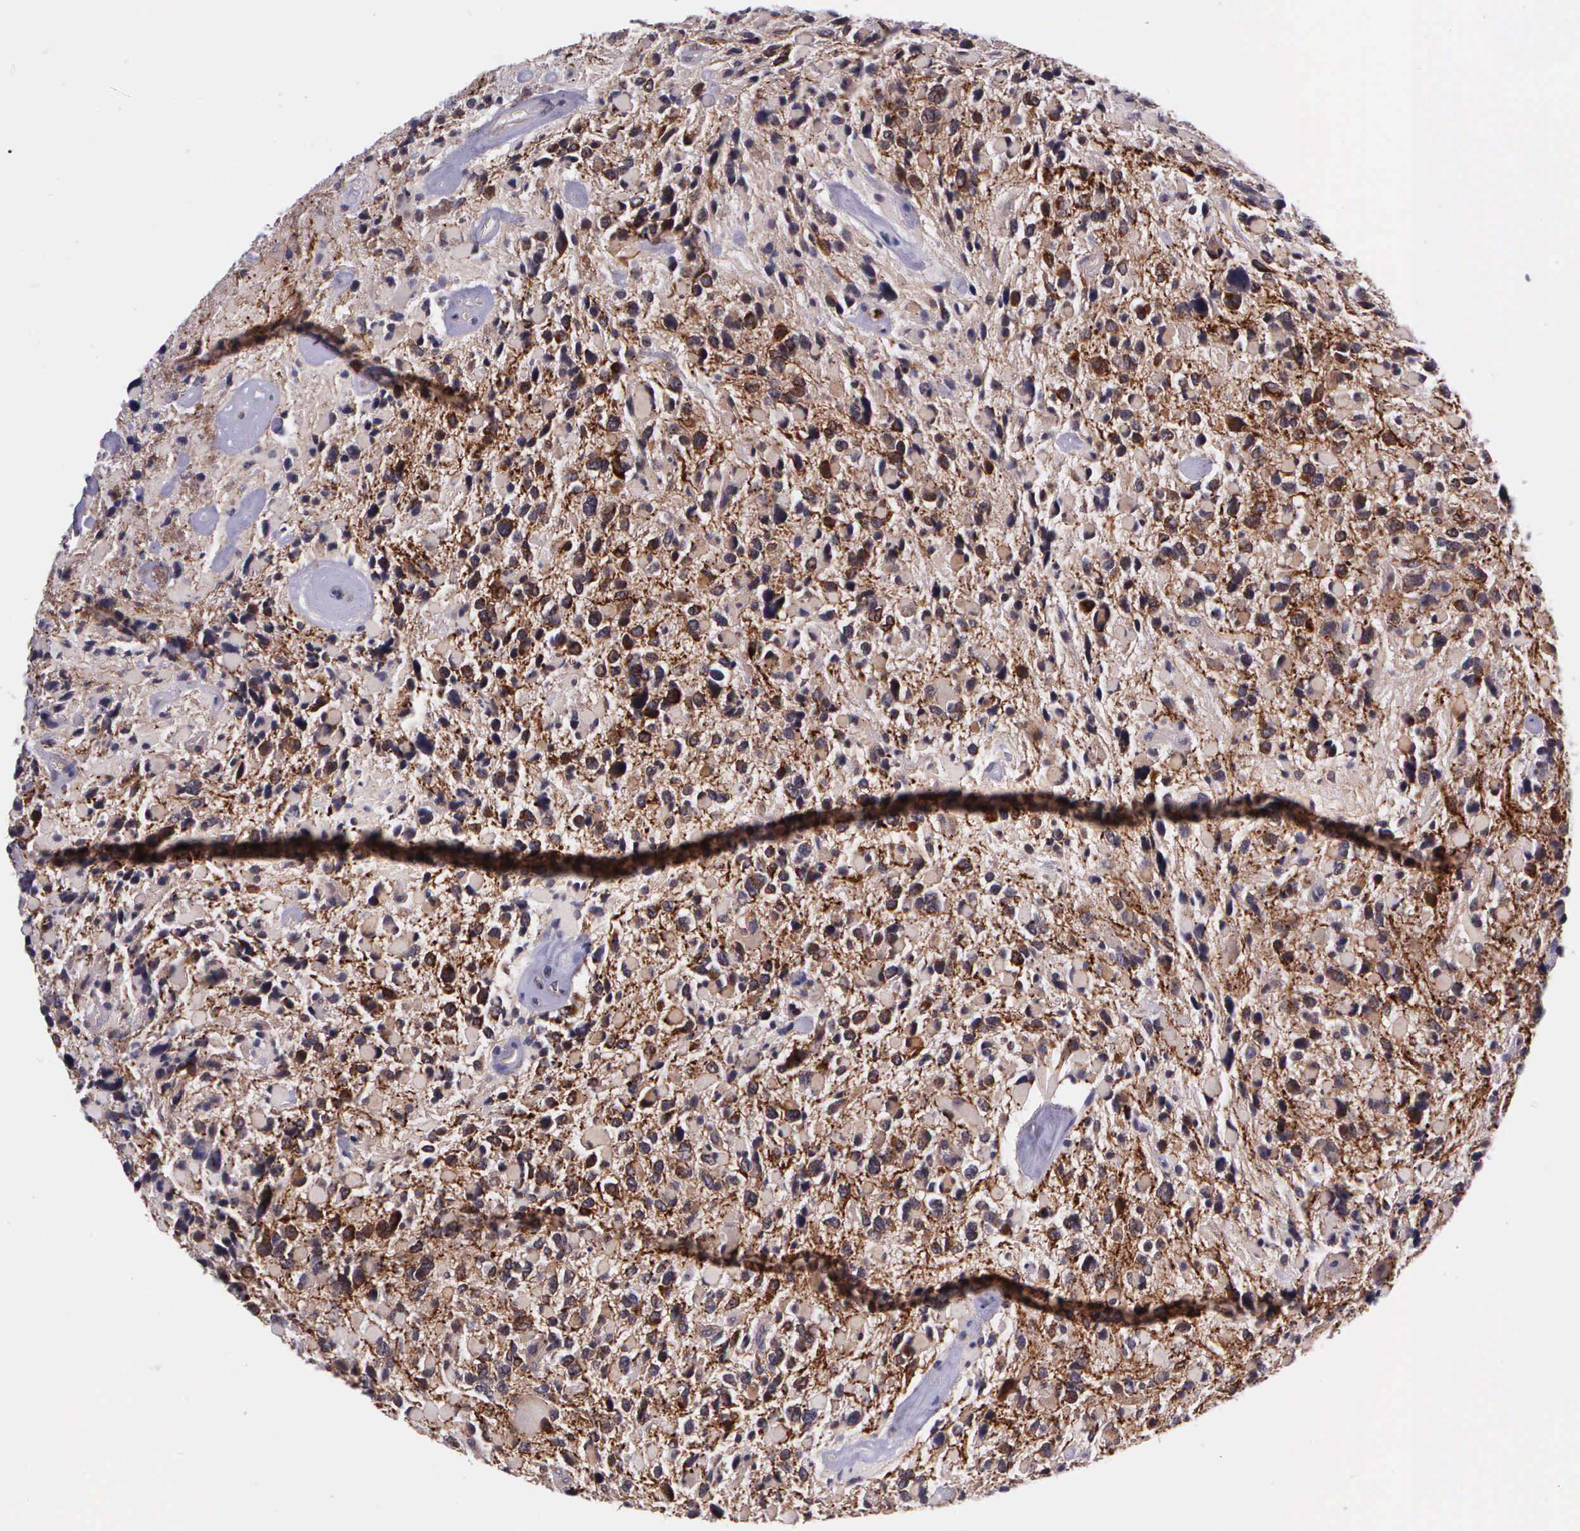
{"staining": {"intensity": "strong", "quantity": ">75%", "location": "cytoplasmic/membranous"}, "tissue": "glioma", "cell_type": "Tumor cells", "image_type": "cancer", "snomed": [{"axis": "morphology", "description": "Glioma, malignant, High grade"}, {"axis": "topography", "description": "Brain"}], "caption": "This is a photomicrograph of immunohistochemistry staining of high-grade glioma (malignant), which shows strong expression in the cytoplasmic/membranous of tumor cells.", "gene": "PRICKLE3", "patient": {"sex": "female", "age": 37}}